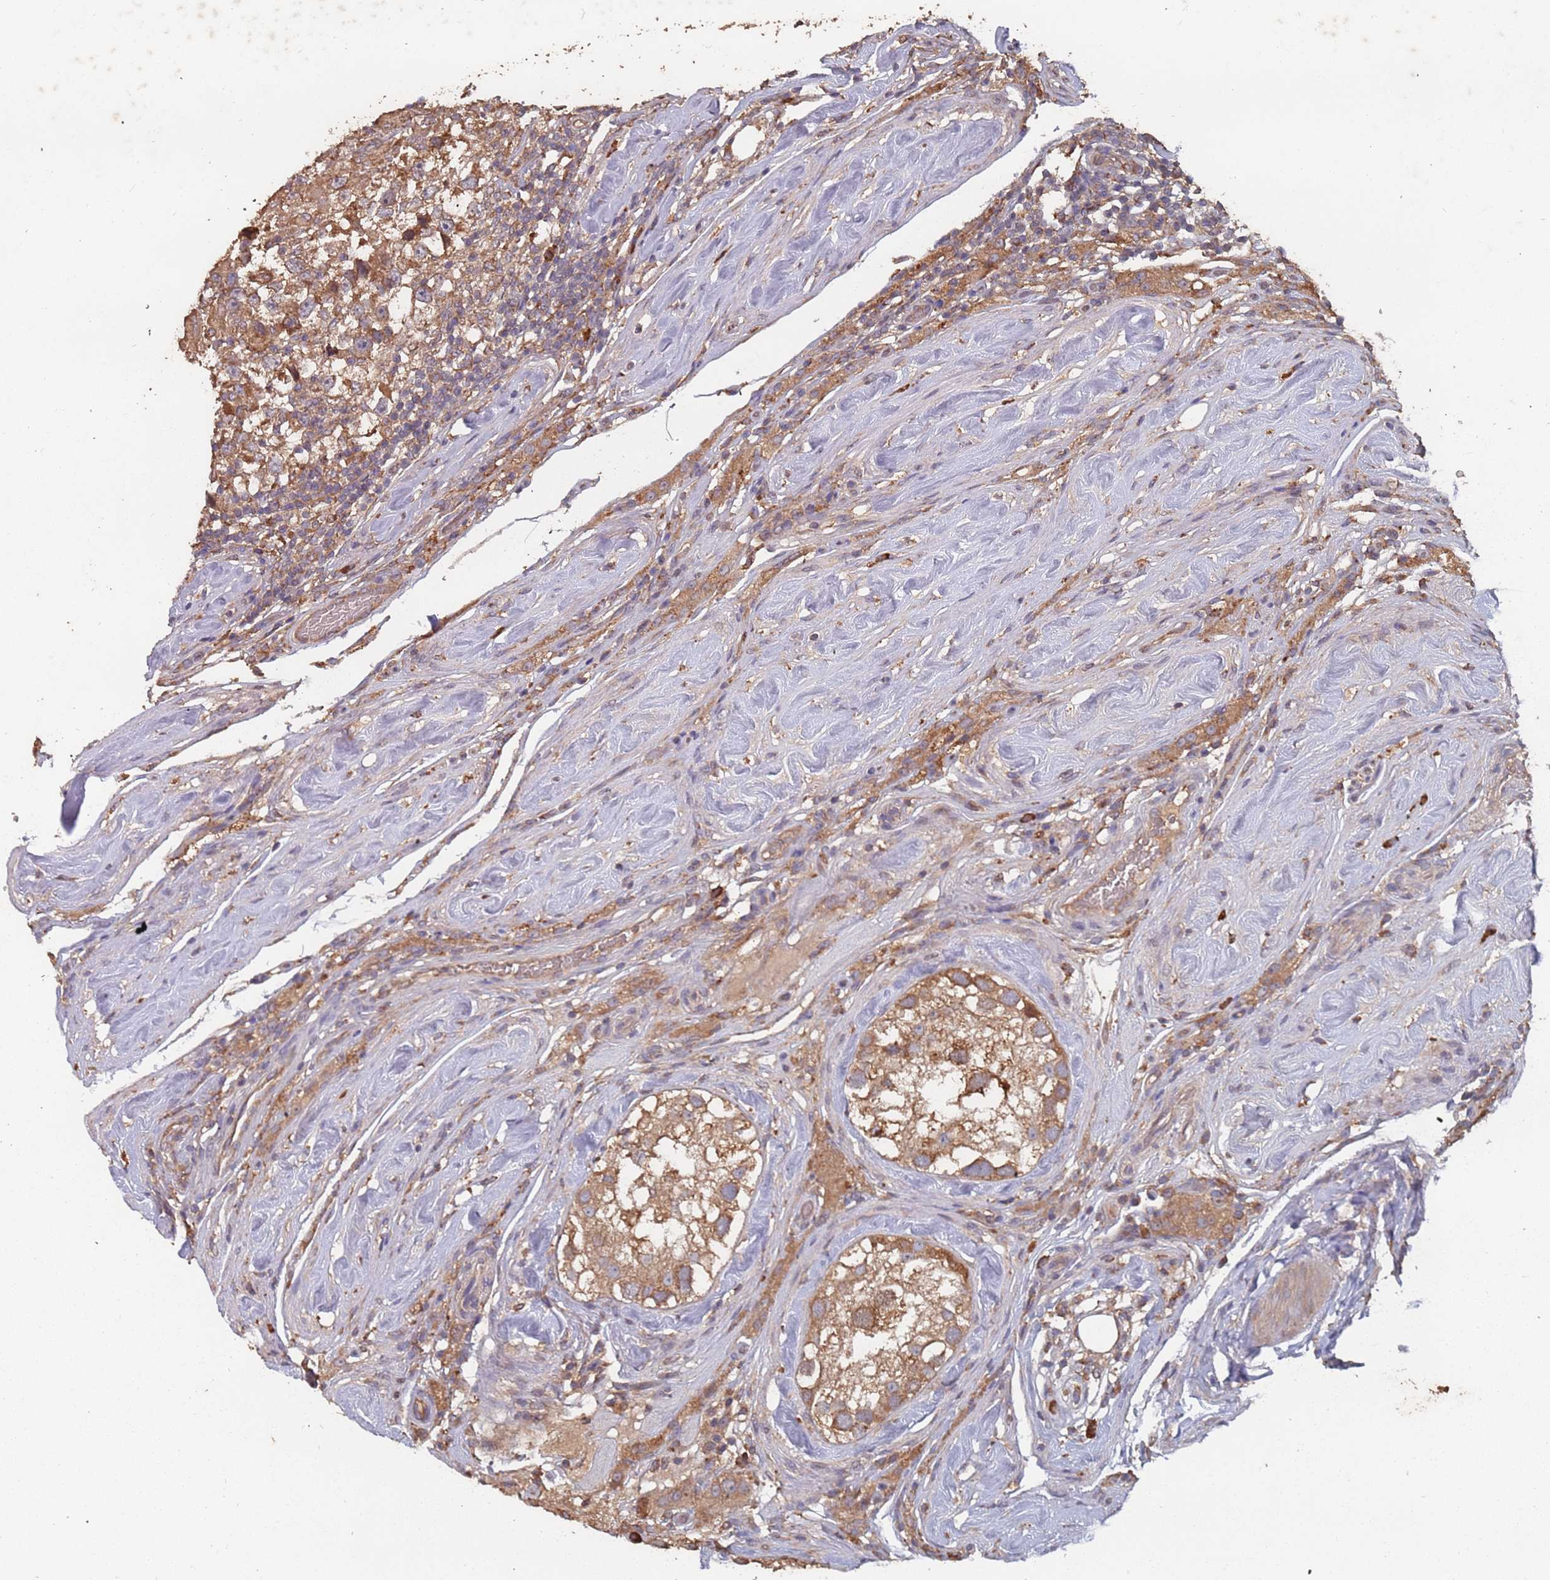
{"staining": {"intensity": "moderate", "quantity": ">75%", "location": "cytoplasmic/membranous"}, "tissue": "testis cancer", "cell_type": "Tumor cells", "image_type": "cancer", "snomed": [{"axis": "morphology", "description": "Seminoma, NOS"}, {"axis": "topography", "description": "Testis"}], "caption": "Immunohistochemical staining of human testis cancer (seminoma) reveals moderate cytoplasmic/membranous protein staining in approximately >75% of tumor cells.", "gene": "ATG5", "patient": {"sex": "male", "age": 46}}